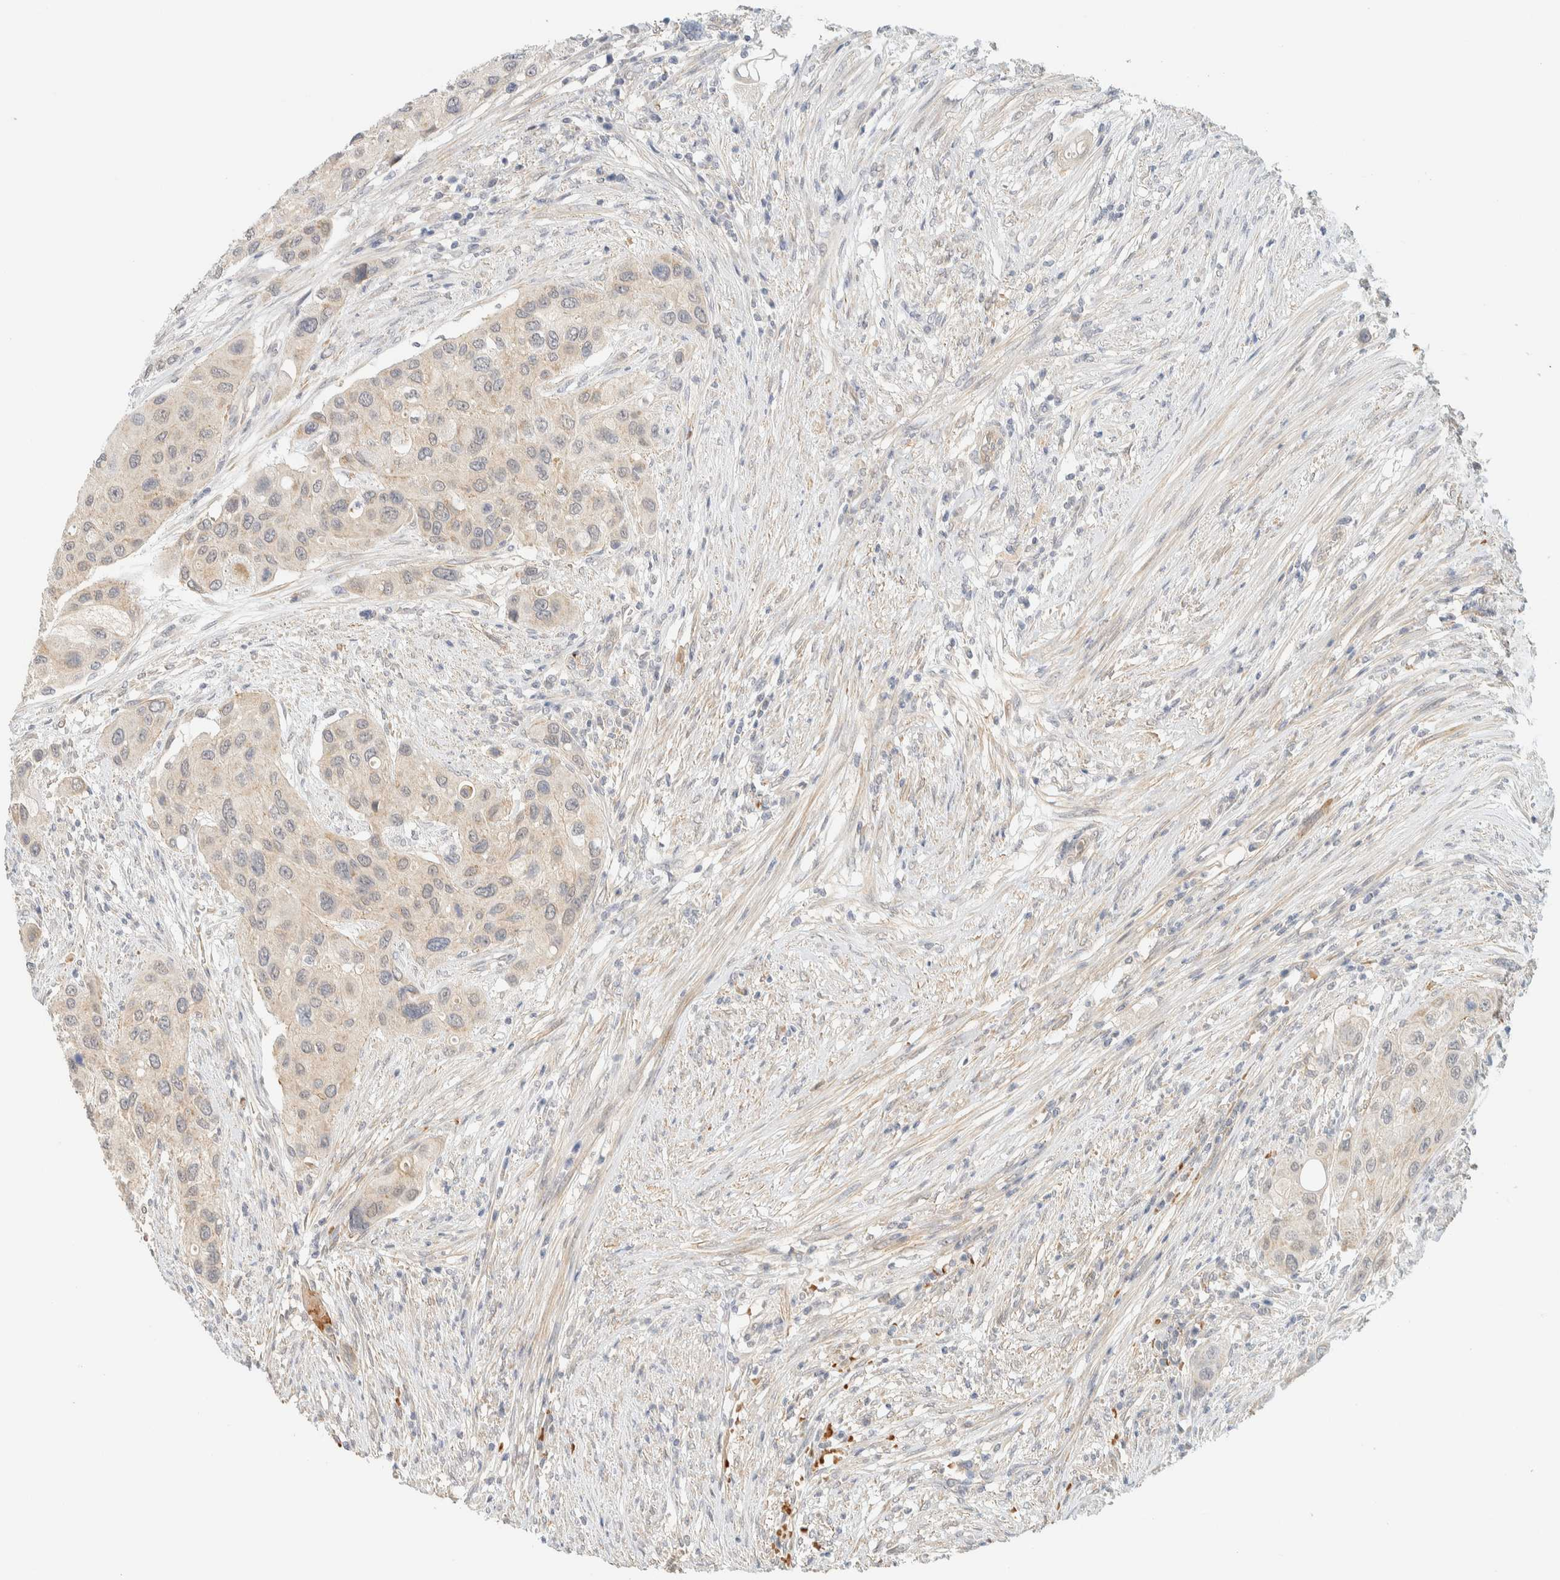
{"staining": {"intensity": "weak", "quantity": "<25%", "location": "cytoplasmic/membranous"}, "tissue": "urothelial cancer", "cell_type": "Tumor cells", "image_type": "cancer", "snomed": [{"axis": "morphology", "description": "Urothelial carcinoma, High grade"}, {"axis": "topography", "description": "Urinary bladder"}], "caption": "The immunohistochemistry histopathology image has no significant positivity in tumor cells of high-grade urothelial carcinoma tissue. (Stains: DAB (3,3'-diaminobenzidine) IHC with hematoxylin counter stain, Microscopy: brightfield microscopy at high magnification).", "gene": "TNK1", "patient": {"sex": "female", "age": 56}}